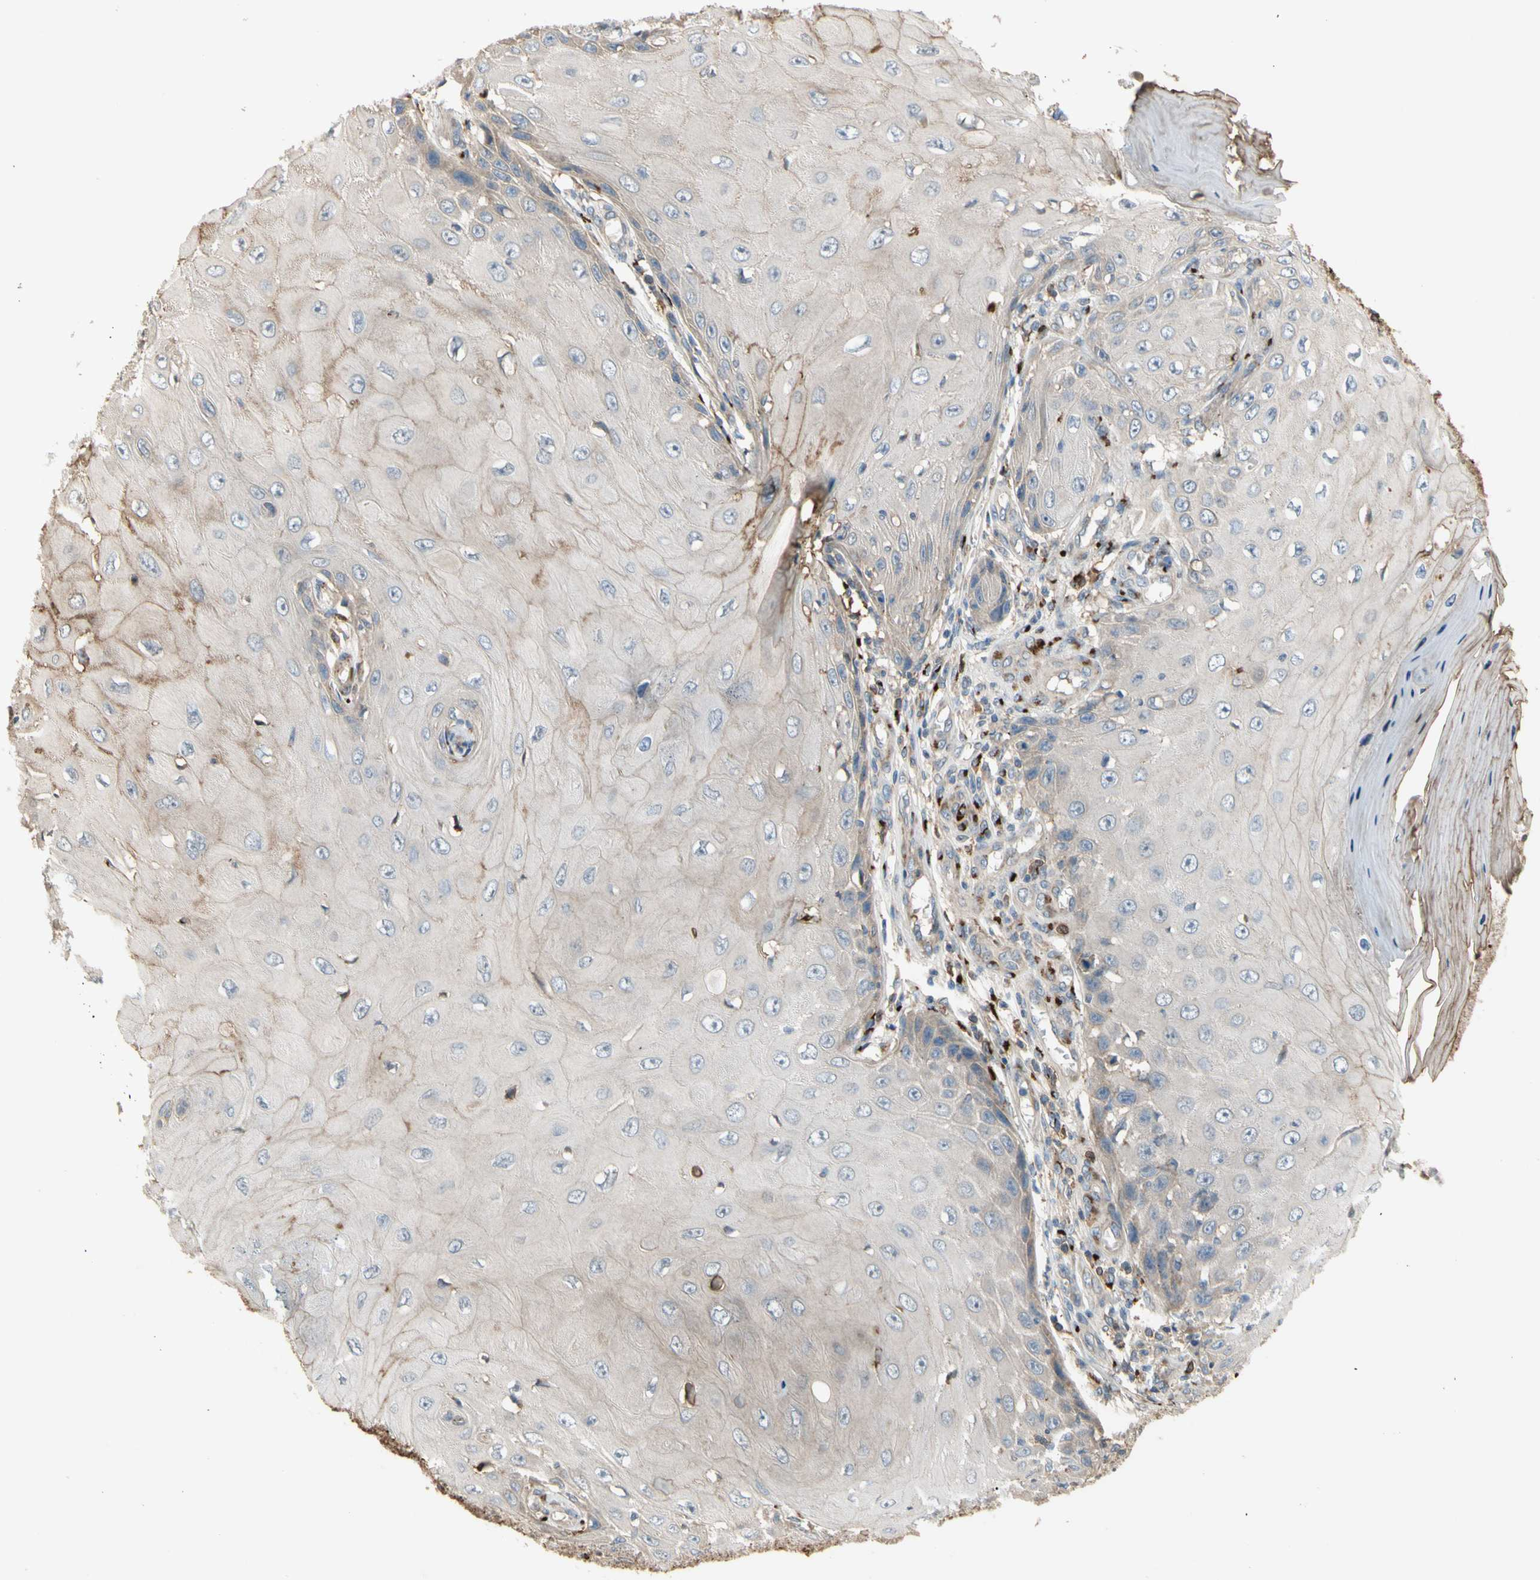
{"staining": {"intensity": "negative", "quantity": "none", "location": "none"}, "tissue": "skin cancer", "cell_type": "Tumor cells", "image_type": "cancer", "snomed": [{"axis": "morphology", "description": "Squamous cell carcinoma, NOS"}, {"axis": "topography", "description": "Skin"}], "caption": "This is an immunohistochemistry histopathology image of skin squamous cell carcinoma. There is no expression in tumor cells.", "gene": "GALNT5", "patient": {"sex": "female", "age": 73}}